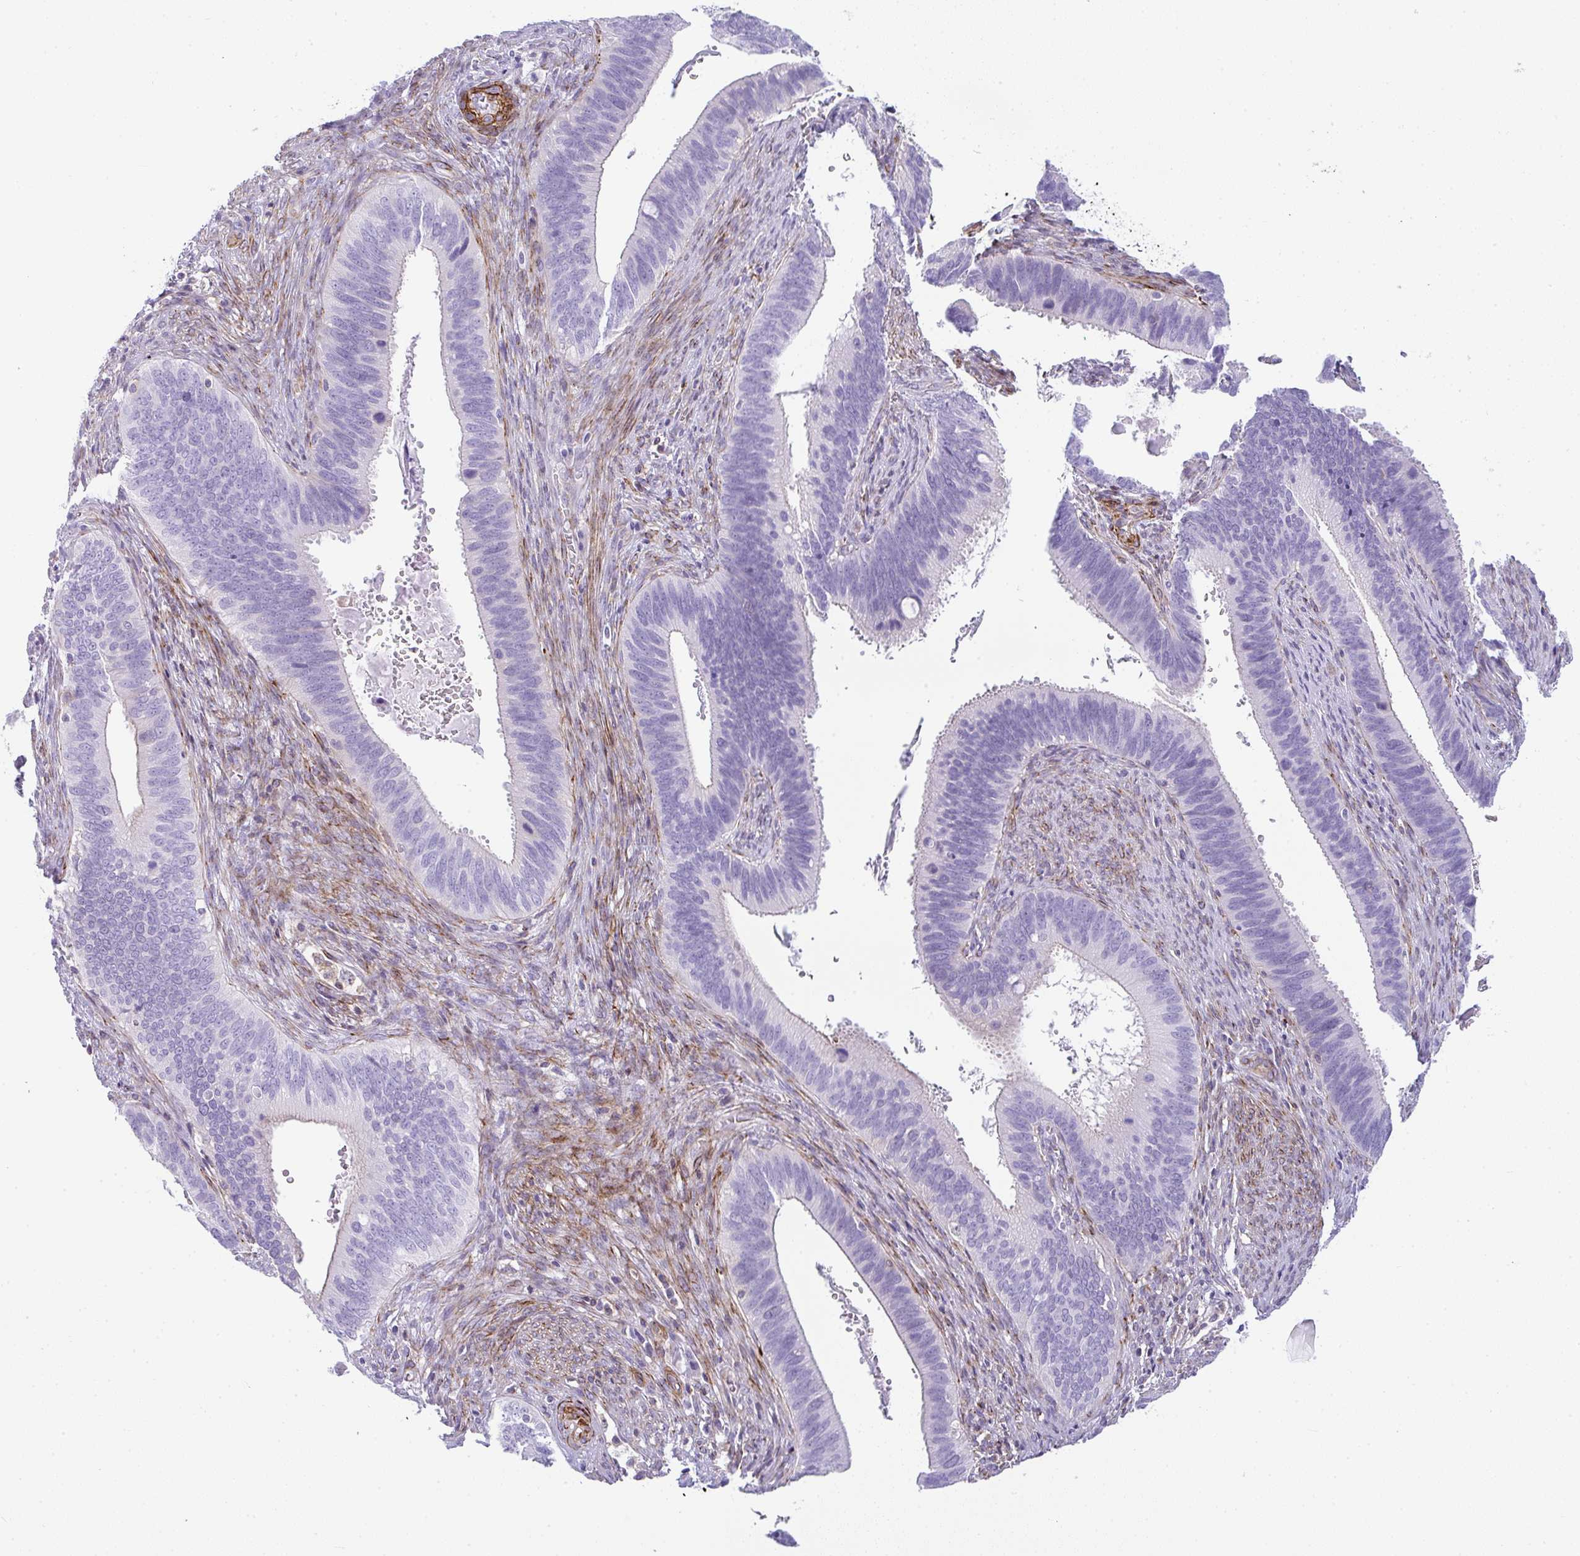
{"staining": {"intensity": "negative", "quantity": "none", "location": "none"}, "tissue": "cervical cancer", "cell_type": "Tumor cells", "image_type": "cancer", "snomed": [{"axis": "morphology", "description": "Adenocarcinoma, NOS"}, {"axis": "topography", "description": "Cervix"}], "caption": "Image shows no protein staining in tumor cells of cervical cancer (adenocarcinoma) tissue.", "gene": "CDRT15", "patient": {"sex": "female", "age": 42}}